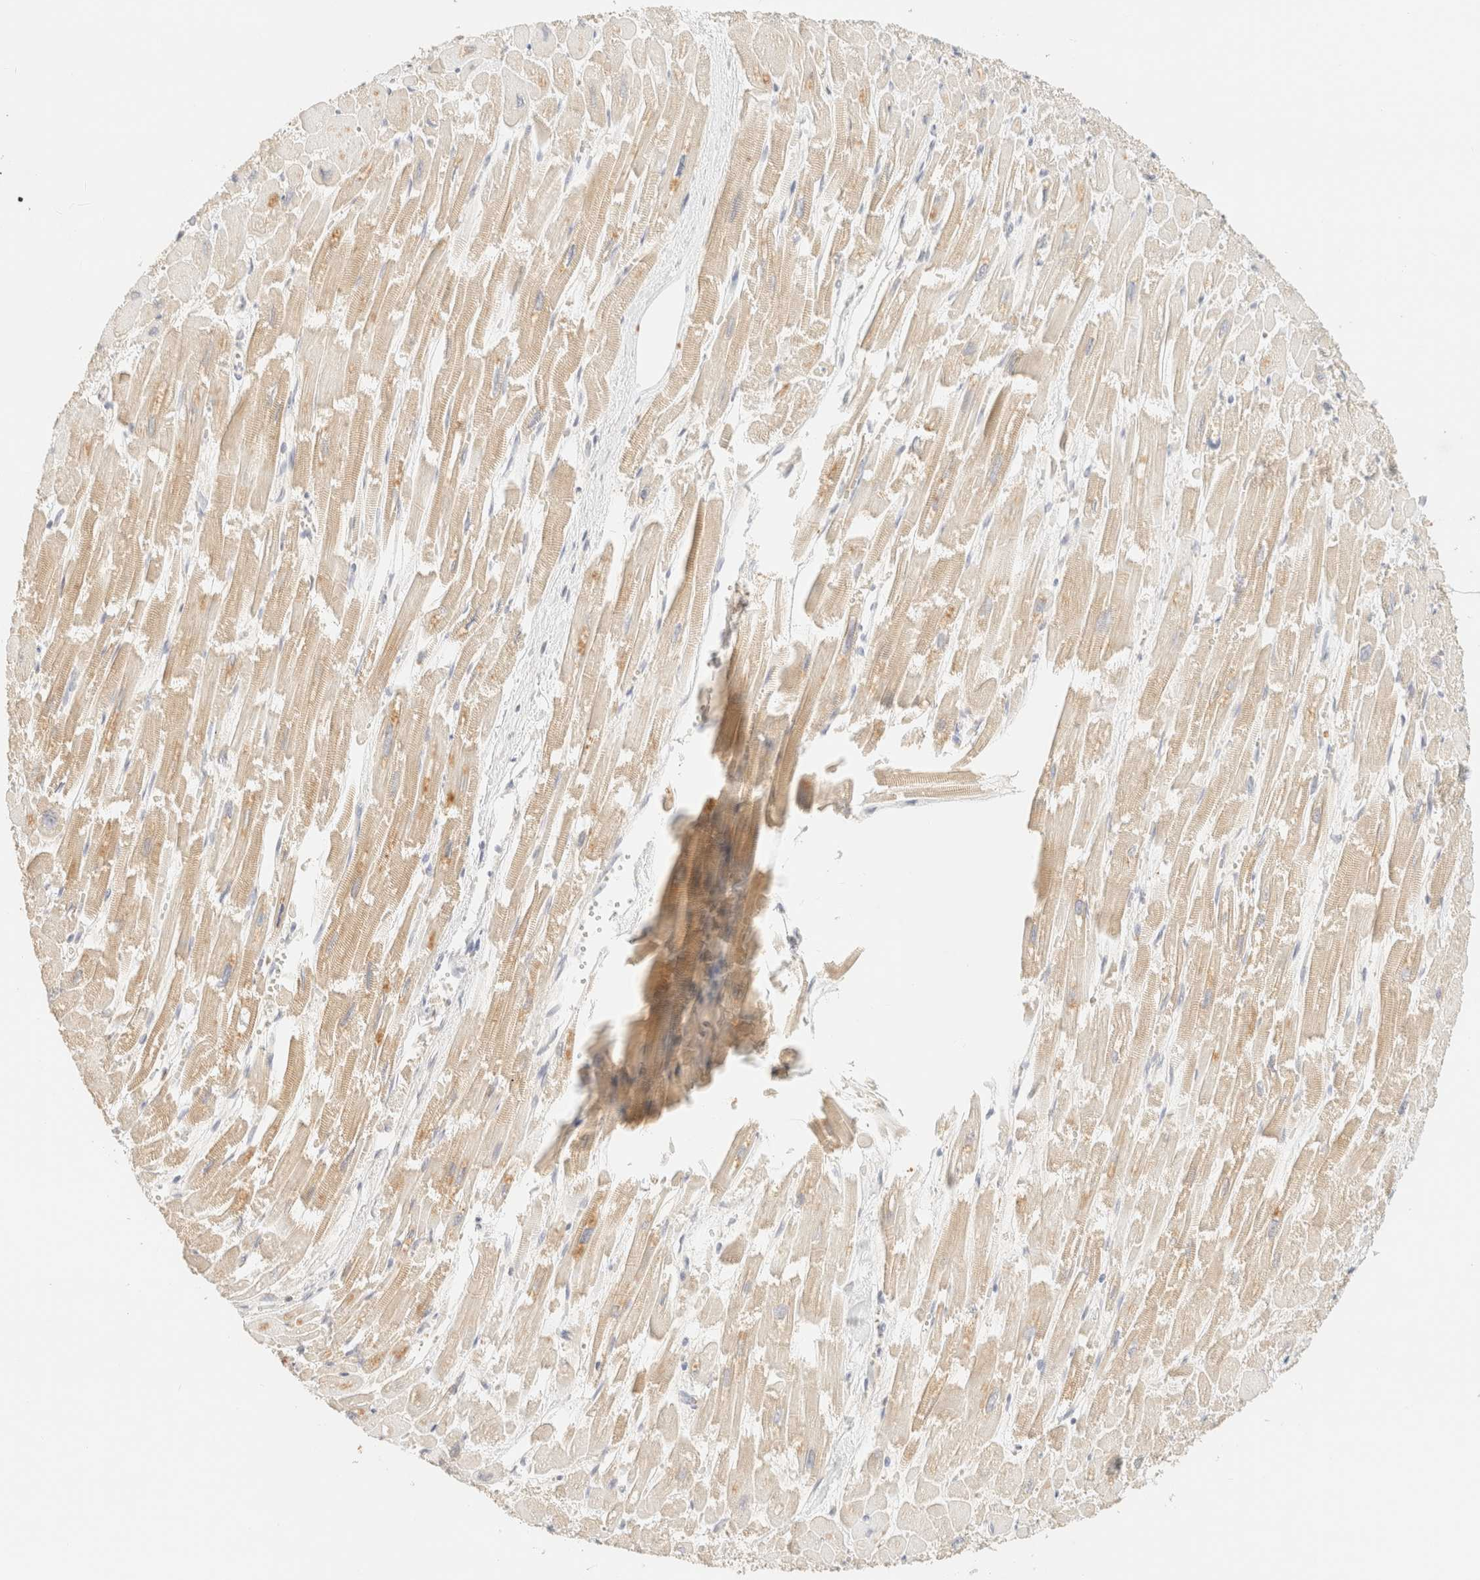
{"staining": {"intensity": "weak", "quantity": "25%-75%", "location": "cytoplasmic/membranous"}, "tissue": "heart muscle", "cell_type": "Cardiomyocytes", "image_type": "normal", "snomed": [{"axis": "morphology", "description": "Normal tissue, NOS"}, {"axis": "topography", "description": "Heart"}], "caption": "Immunohistochemical staining of unremarkable human heart muscle shows low levels of weak cytoplasmic/membranous positivity in about 25%-75% of cardiomyocytes.", "gene": "TIMD4", "patient": {"sex": "male", "age": 54}}